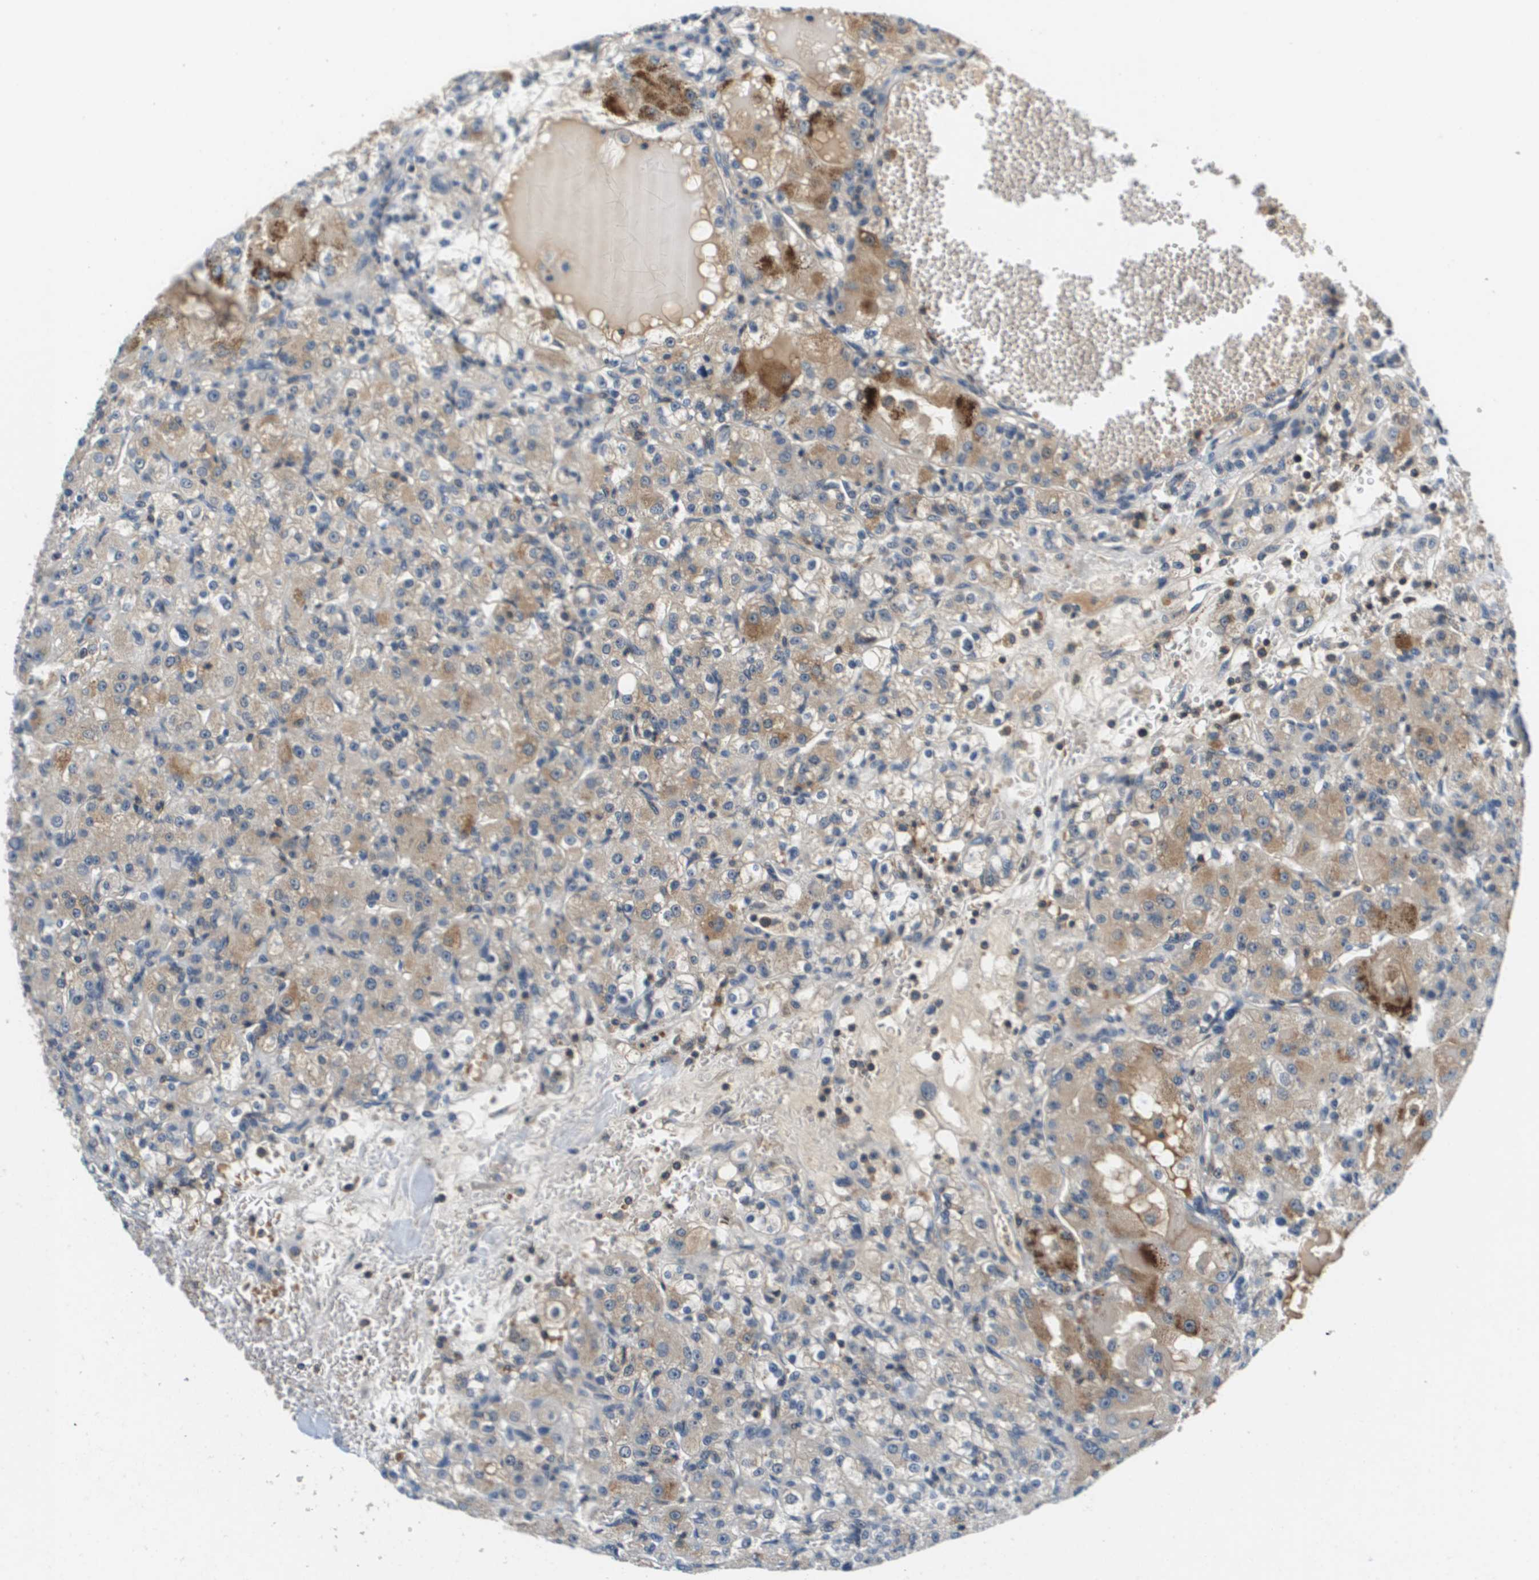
{"staining": {"intensity": "weak", "quantity": ">75%", "location": "cytoplasmic/membranous"}, "tissue": "renal cancer", "cell_type": "Tumor cells", "image_type": "cancer", "snomed": [{"axis": "morphology", "description": "Normal tissue, NOS"}, {"axis": "morphology", "description": "Adenocarcinoma, NOS"}, {"axis": "topography", "description": "Kidney"}], "caption": "This histopathology image exhibits immunohistochemistry staining of human renal adenocarcinoma, with low weak cytoplasmic/membranous expression in approximately >75% of tumor cells.", "gene": "KCNQ5", "patient": {"sex": "male", "age": 61}}